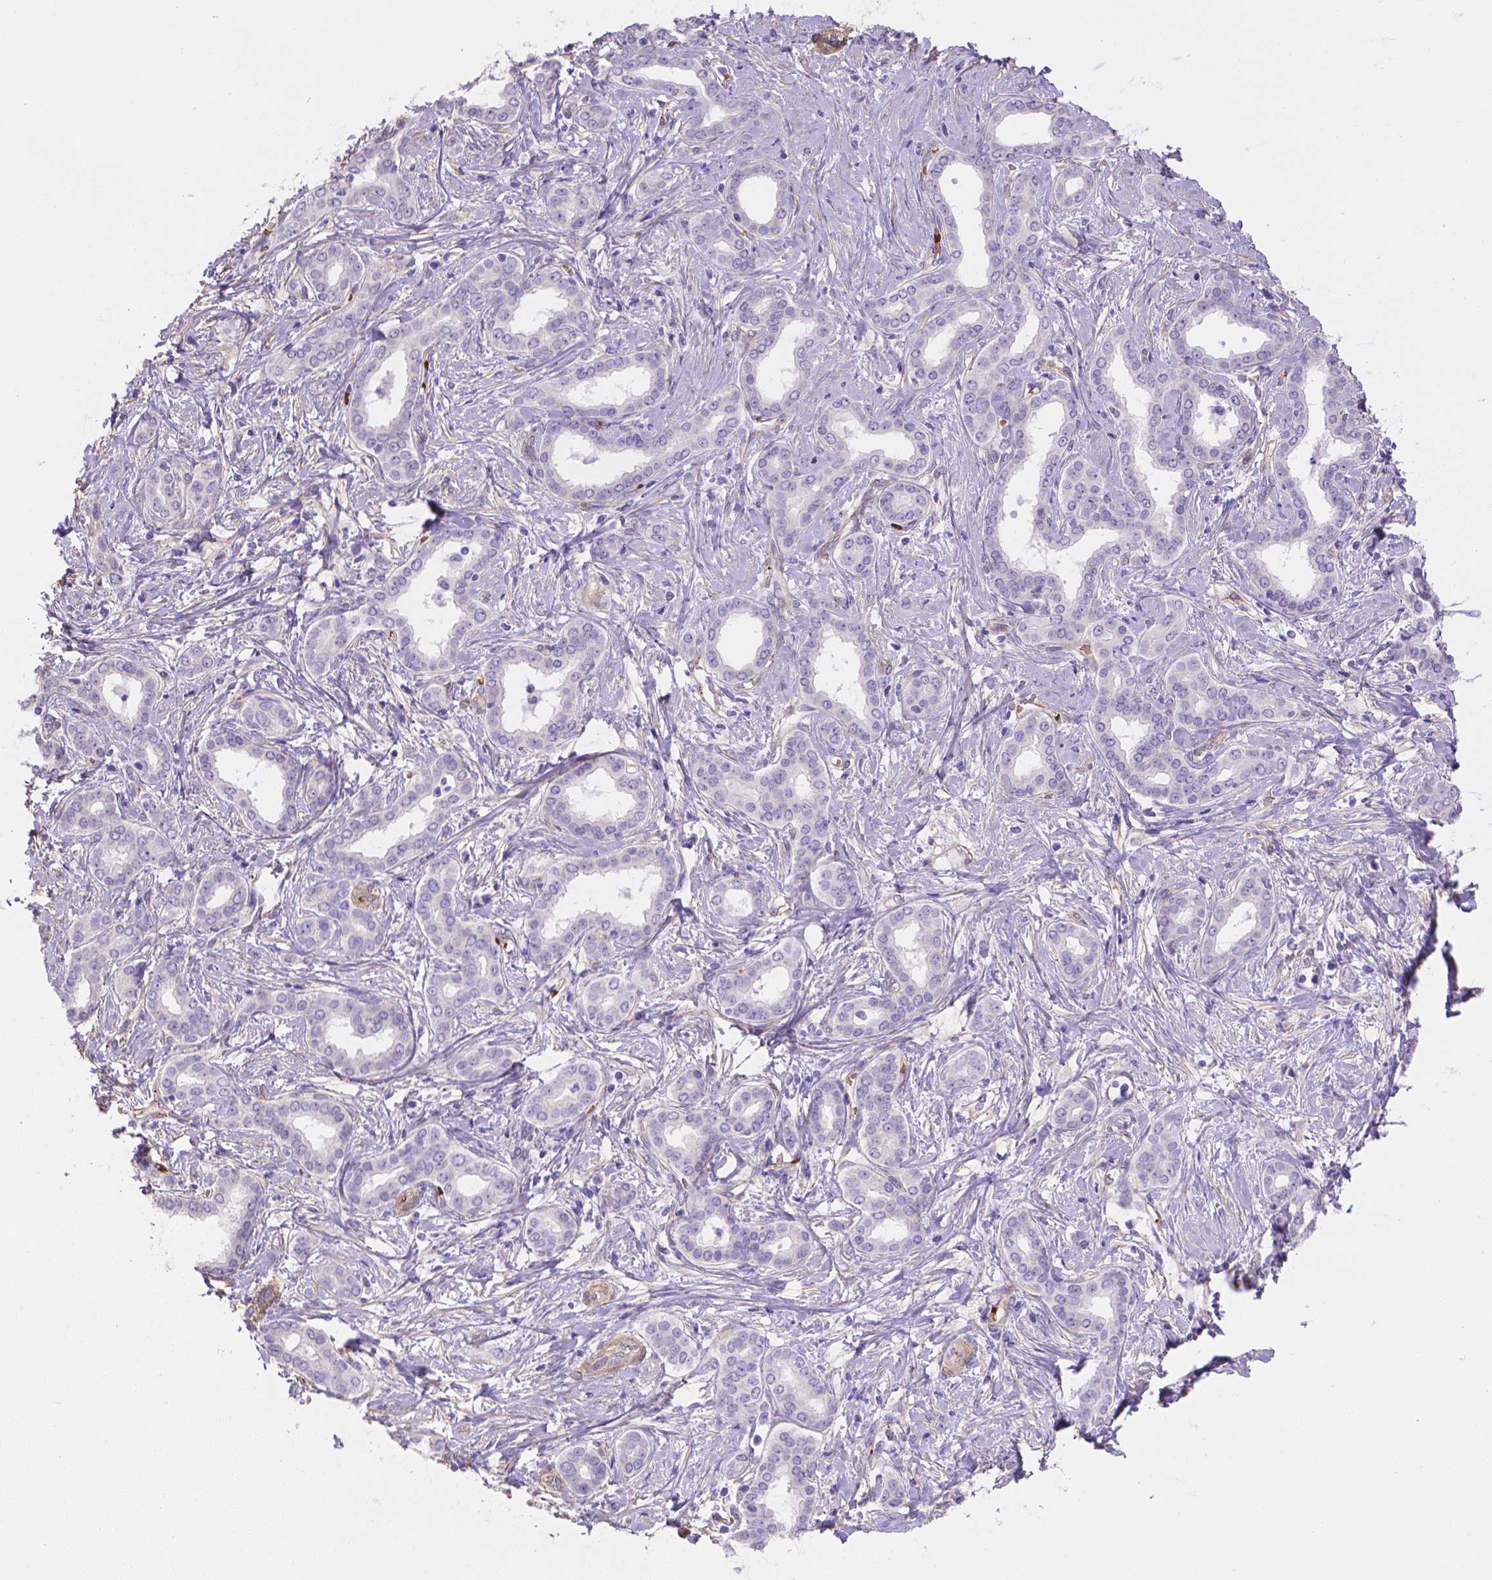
{"staining": {"intensity": "negative", "quantity": "none", "location": "none"}, "tissue": "liver cancer", "cell_type": "Tumor cells", "image_type": "cancer", "snomed": [{"axis": "morphology", "description": "Cholangiocarcinoma"}, {"axis": "topography", "description": "Liver"}], "caption": "Immunohistochemical staining of human liver cholangiocarcinoma shows no significant positivity in tumor cells.", "gene": "SLC40A1", "patient": {"sex": "female", "age": 47}}